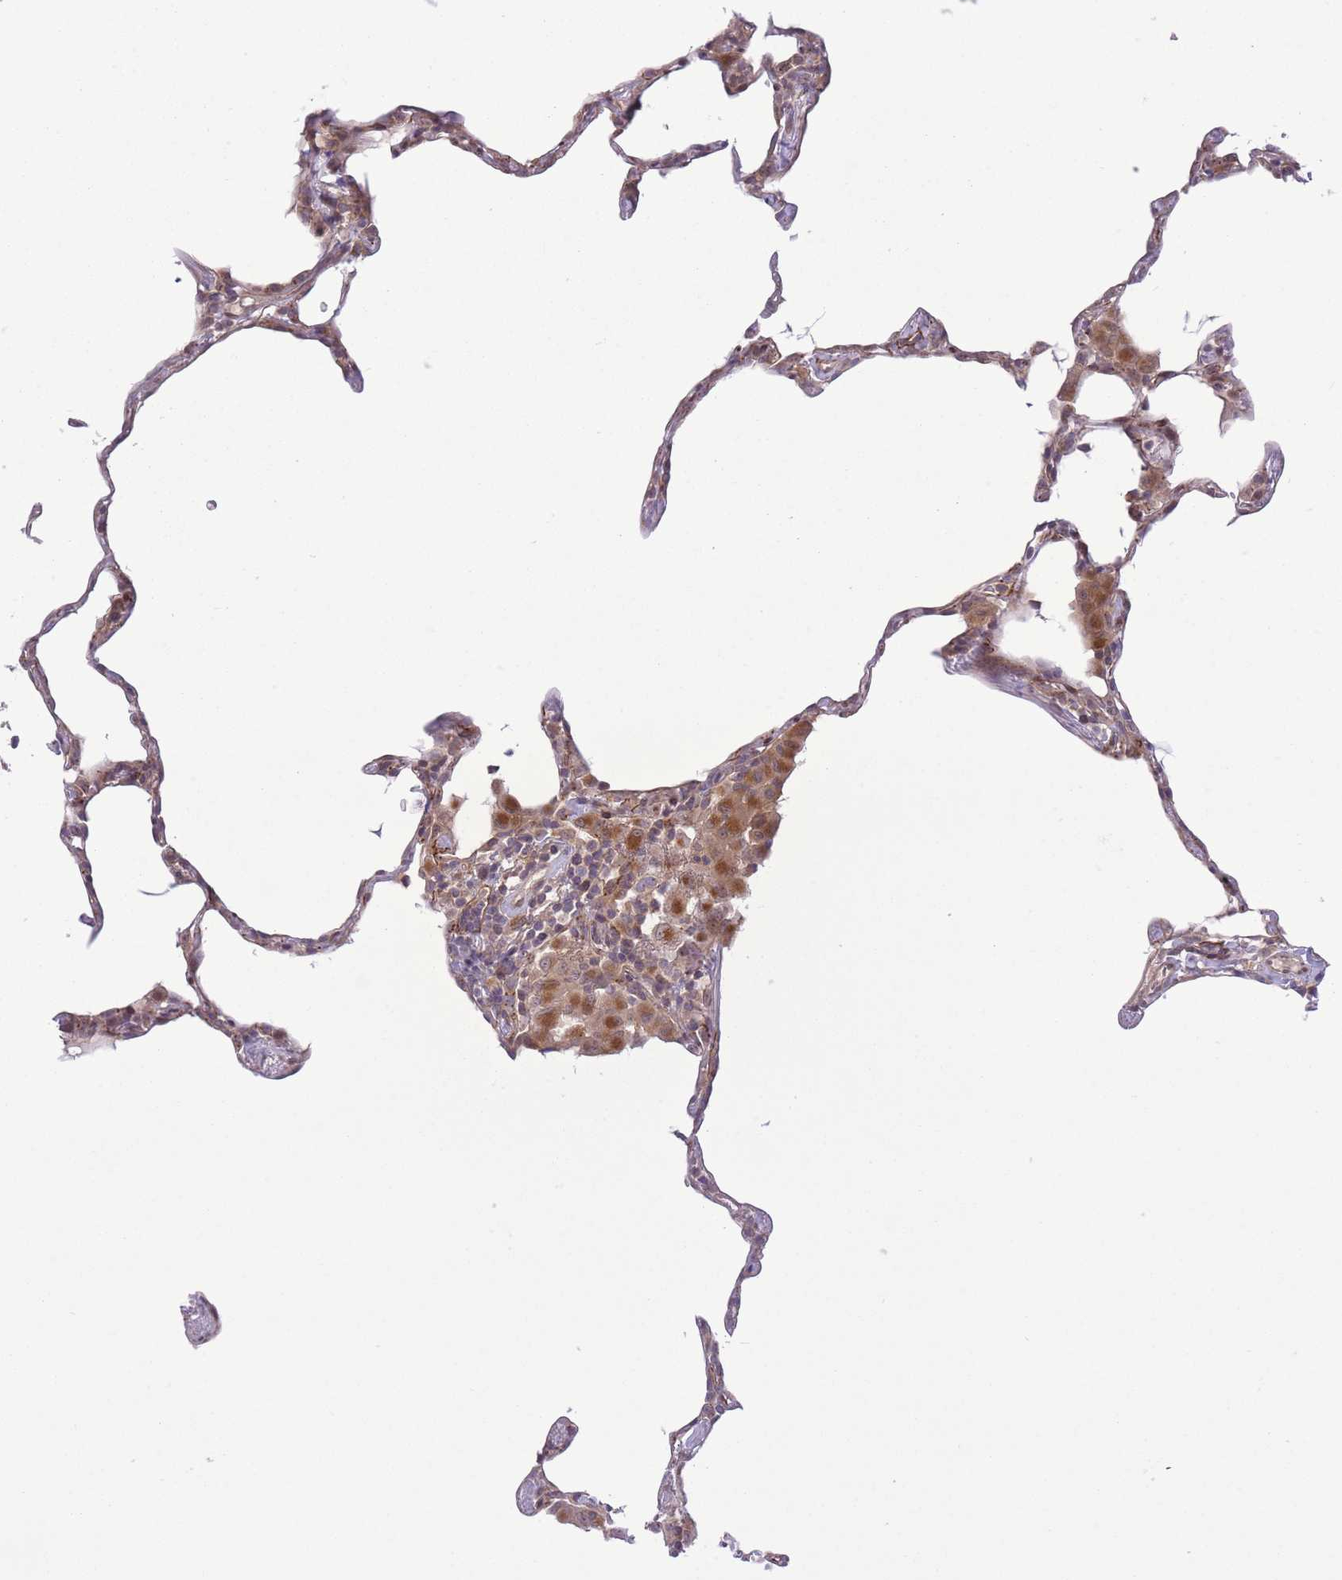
{"staining": {"intensity": "weak", "quantity": "25%-75%", "location": "cytoplasmic/membranous"}, "tissue": "lung", "cell_type": "Alveolar cells", "image_type": "normal", "snomed": [{"axis": "morphology", "description": "Normal tissue, NOS"}, {"axis": "topography", "description": "Lung"}], "caption": "Protein staining displays weak cytoplasmic/membranous positivity in approximately 25%-75% of alveolar cells in benign lung. Using DAB (brown) and hematoxylin (blue) stains, captured at high magnification using brightfield microscopy.", "gene": "ZBED5", "patient": {"sex": "female", "age": 57}}